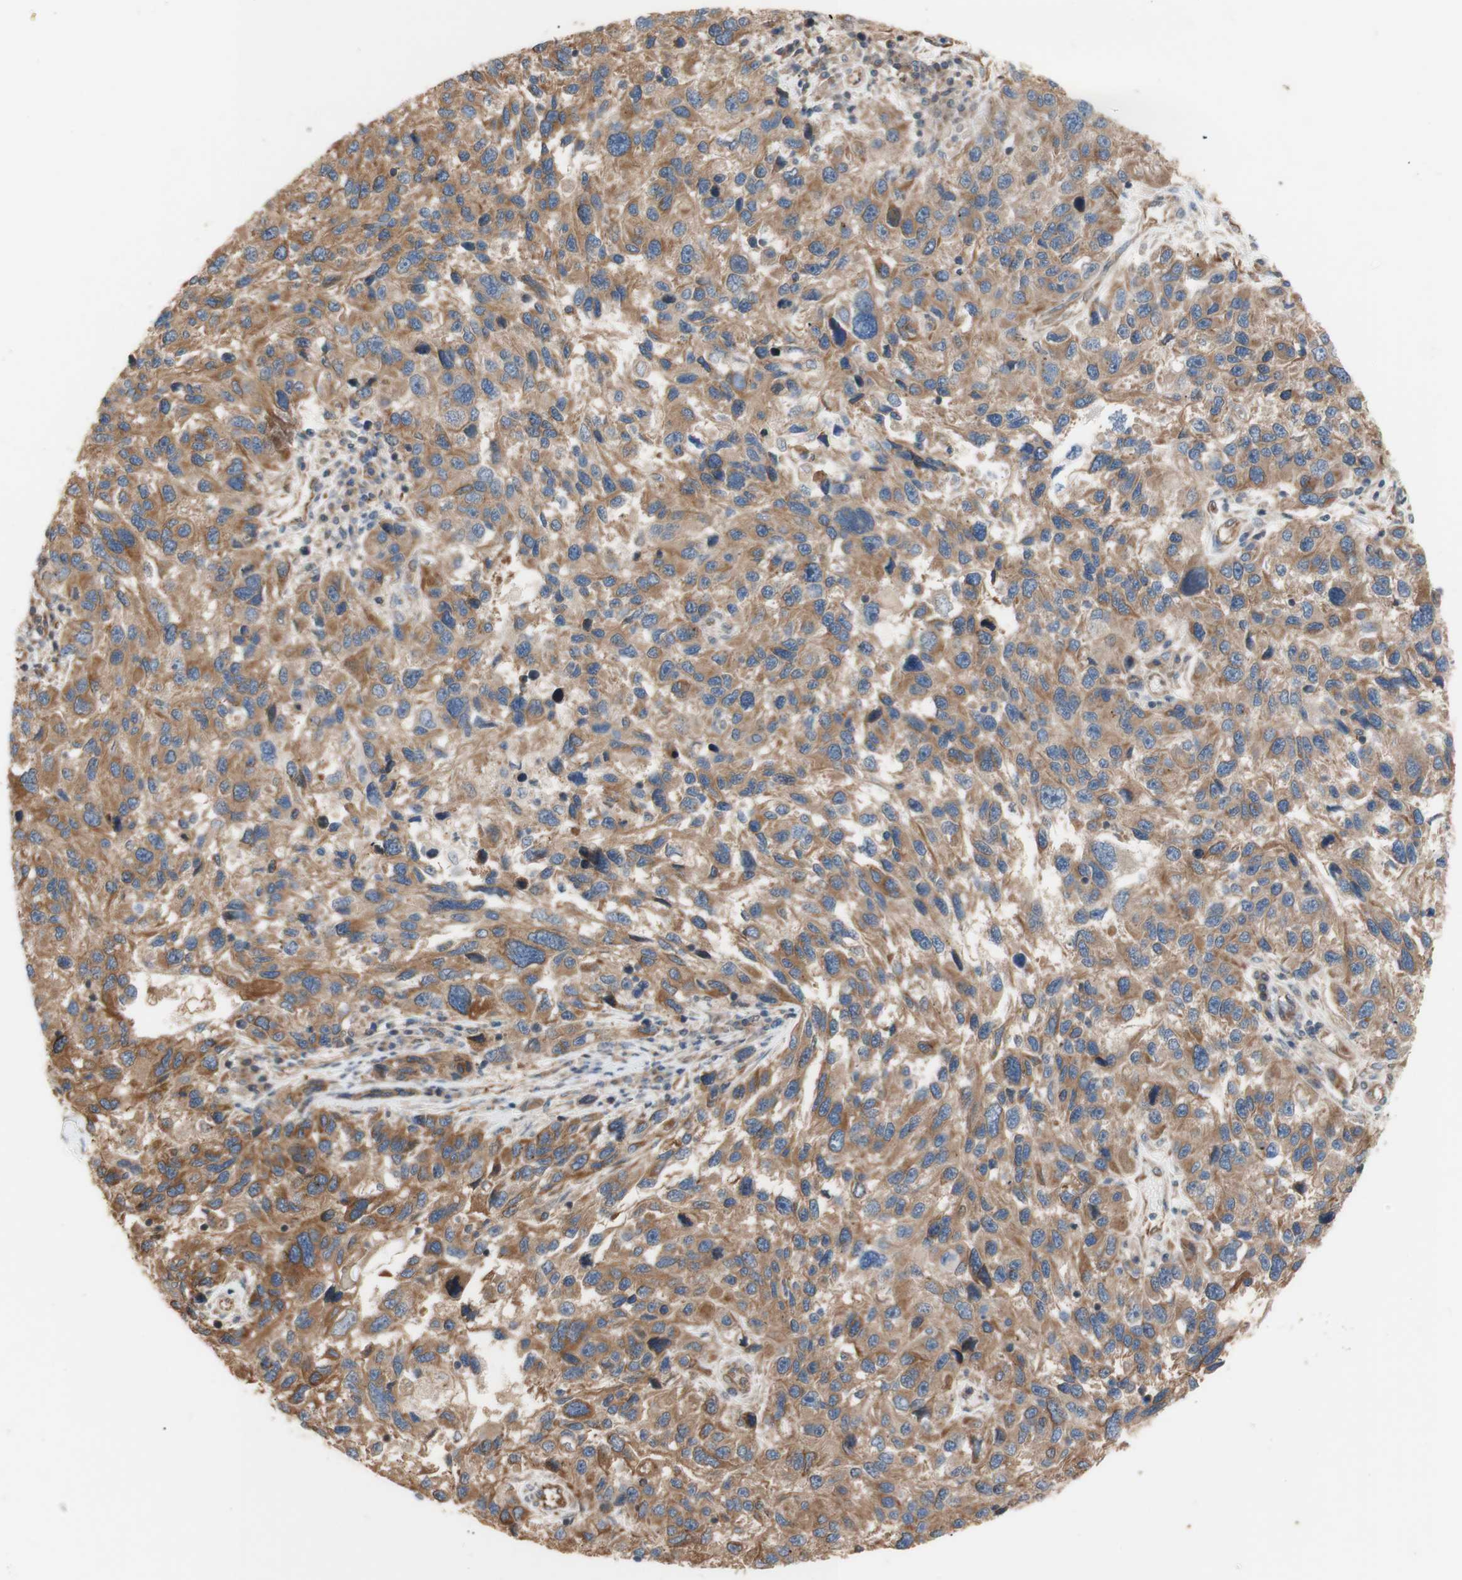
{"staining": {"intensity": "moderate", "quantity": ">75%", "location": "cytoplasmic/membranous"}, "tissue": "melanoma", "cell_type": "Tumor cells", "image_type": "cancer", "snomed": [{"axis": "morphology", "description": "Malignant melanoma, NOS"}, {"axis": "topography", "description": "Skin"}], "caption": "Immunohistochemistry (IHC) histopathology image of neoplastic tissue: melanoma stained using IHC reveals medium levels of moderate protein expression localized specifically in the cytoplasmic/membranous of tumor cells, appearing as a cytoplasmic/membranous brown color.", "gene": "DYNLRB1", "patient": {"sex": "male", "age": 53}}